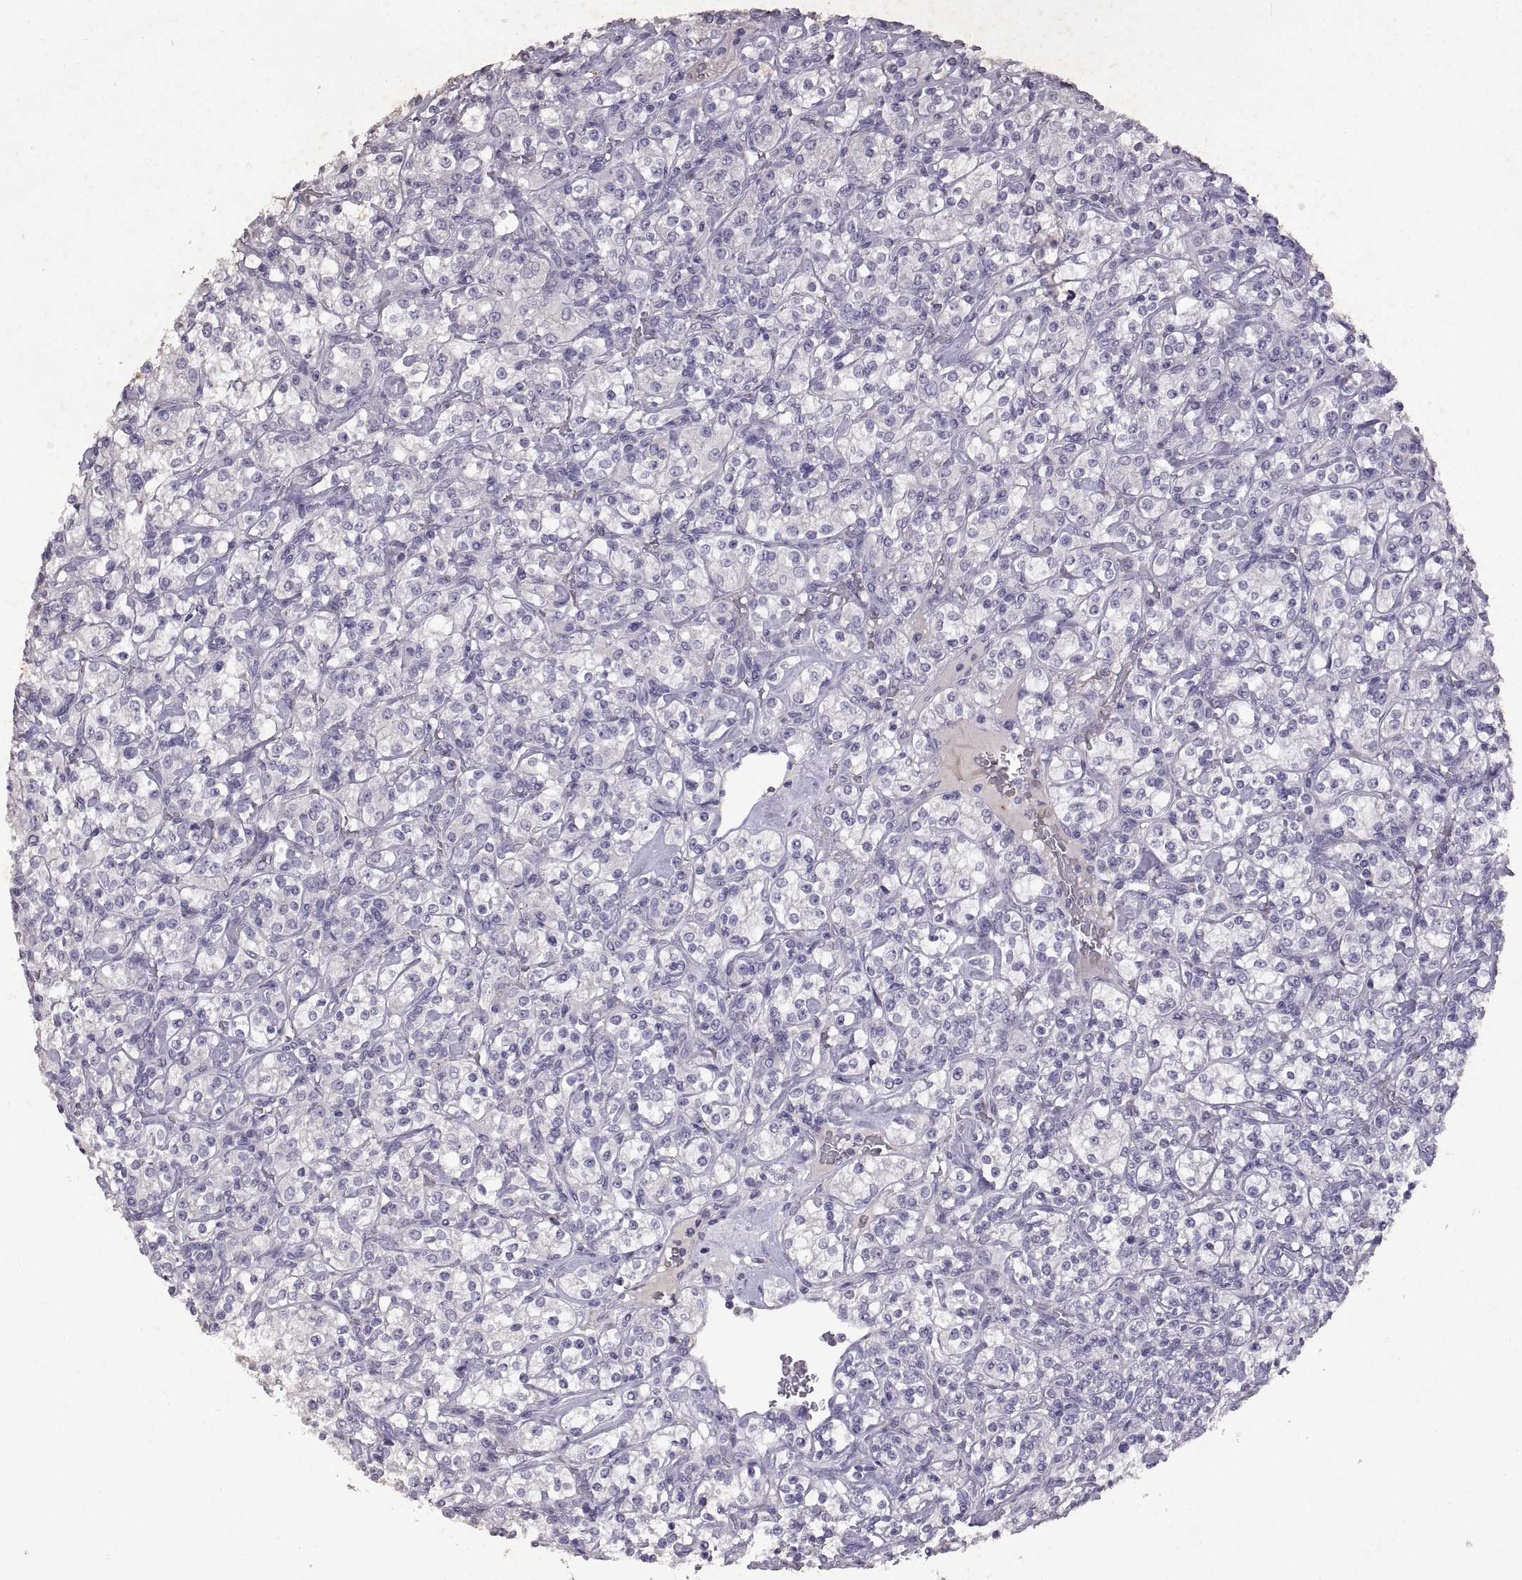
{"staining": {"intensity": "negative", "quantity": "none", "location": "none"}, "tissue": "renal cancer", "cell_type": "Tumor cells", "image_type": "cancer", "snomed": [{"axis": "morphology", "description": "Adenocarcinoma, NOS"}, {"axis": "topography", "description": "Kidney"}], "caption": "This is an immunohistochemistry (IHC) photomicrograph of renal cancer. There is no expression in tumor cells.", "gene": "DEFB136", "patient": {"sex": "male", "age": 77}}